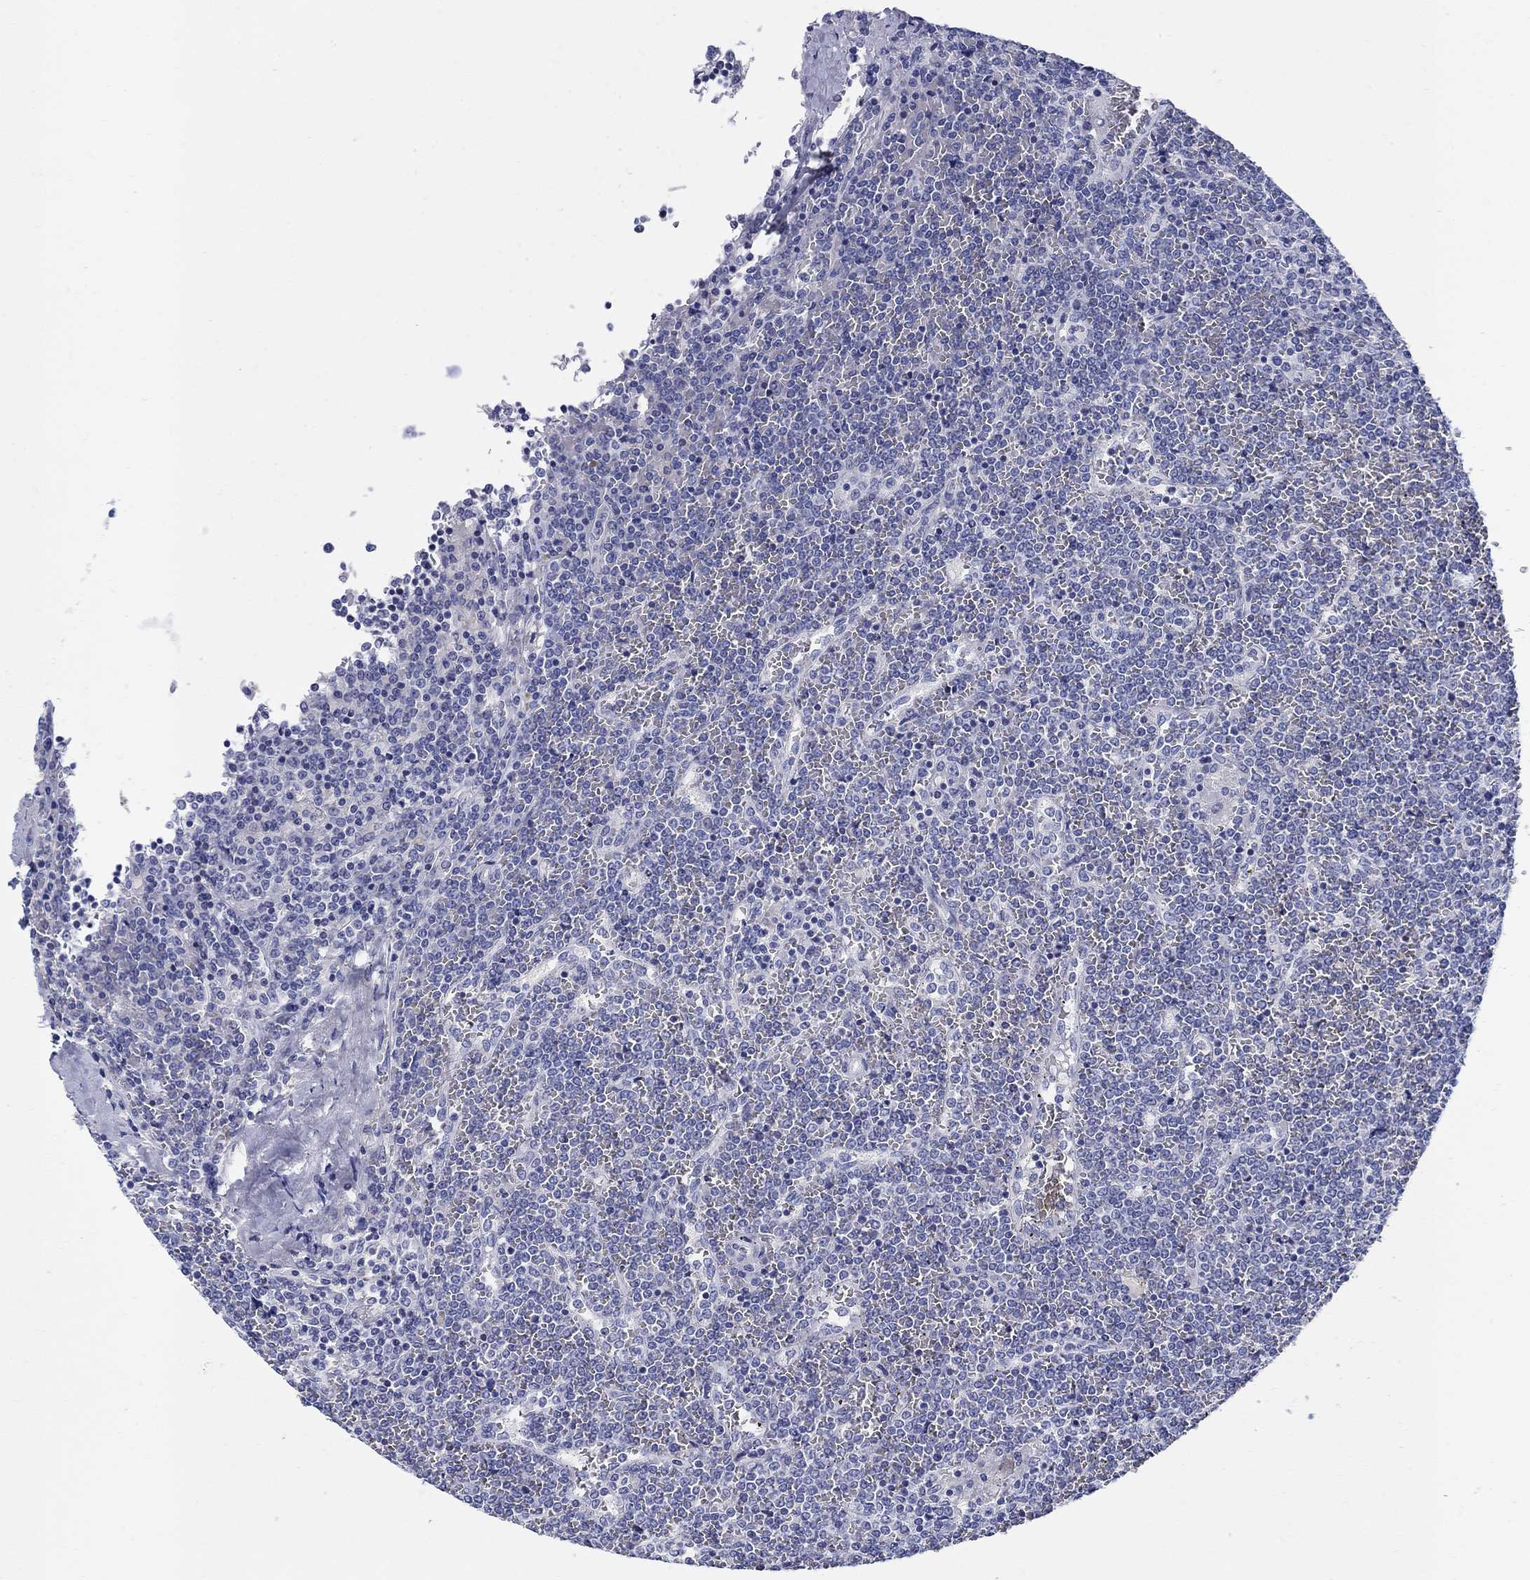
{"staining": {"intensity": "negative", "quantity": "none", "location": "none"}, "tissue": "lymphoma", "cell_type": "Tumor cells", "image_type": "cancer", "snomed": [{"axis": "morphology", "description": "Malignant lymphoma, non-Hodgkin's type, Low grade"}, {"axis": "topography", "description": "Spleen"}], "caption": "This is an immunohistochemistry (IHC) image of lymphoma. There is no positivity in tumor cells.", "gene": "CRYGD", "patient": {"sex": "female", "age": 19}}